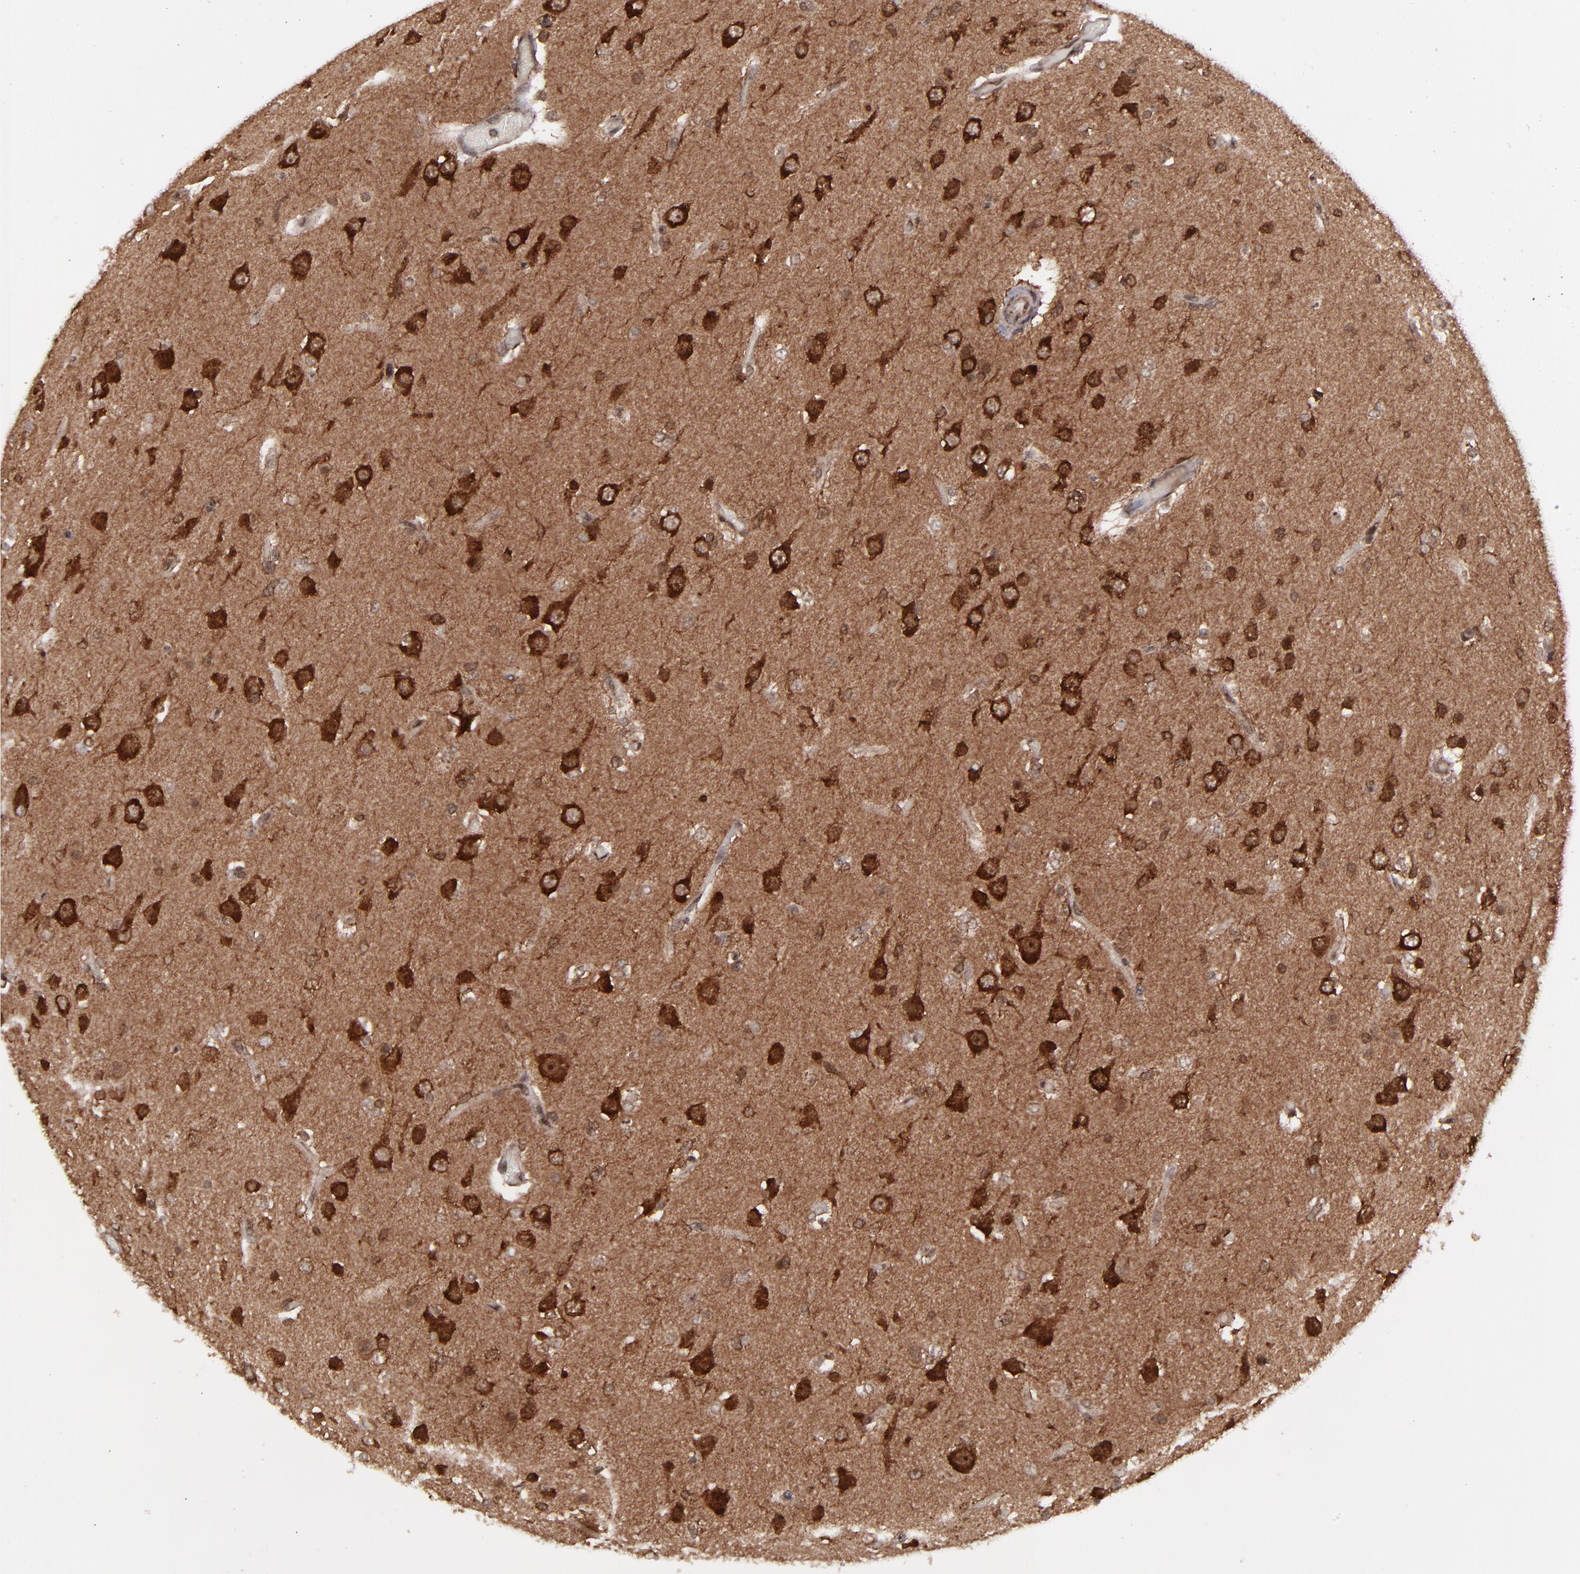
{"staining": {"intensity": "moderate", "quantity": ">75%", "location": "cytoplasmic/membranous,nuclear"}, "tissue": "glioma", "cell_type": "Tumor cells", "image_type": "cancer", "snomed": [{"axis": "morphology", "description": "Glioma, malignant, High grade"}, {"axis": "topography", "description": "Brain"}], "caption": "The image shows immunohistochemical staining of malignant glioma (high-grade). There is moderate cytoplasmic/membranous and nuclear staining is present in approximately >75% of tumor cells.", "gene": "RGS6", "patient": {"sex": "male", "age": 33}}